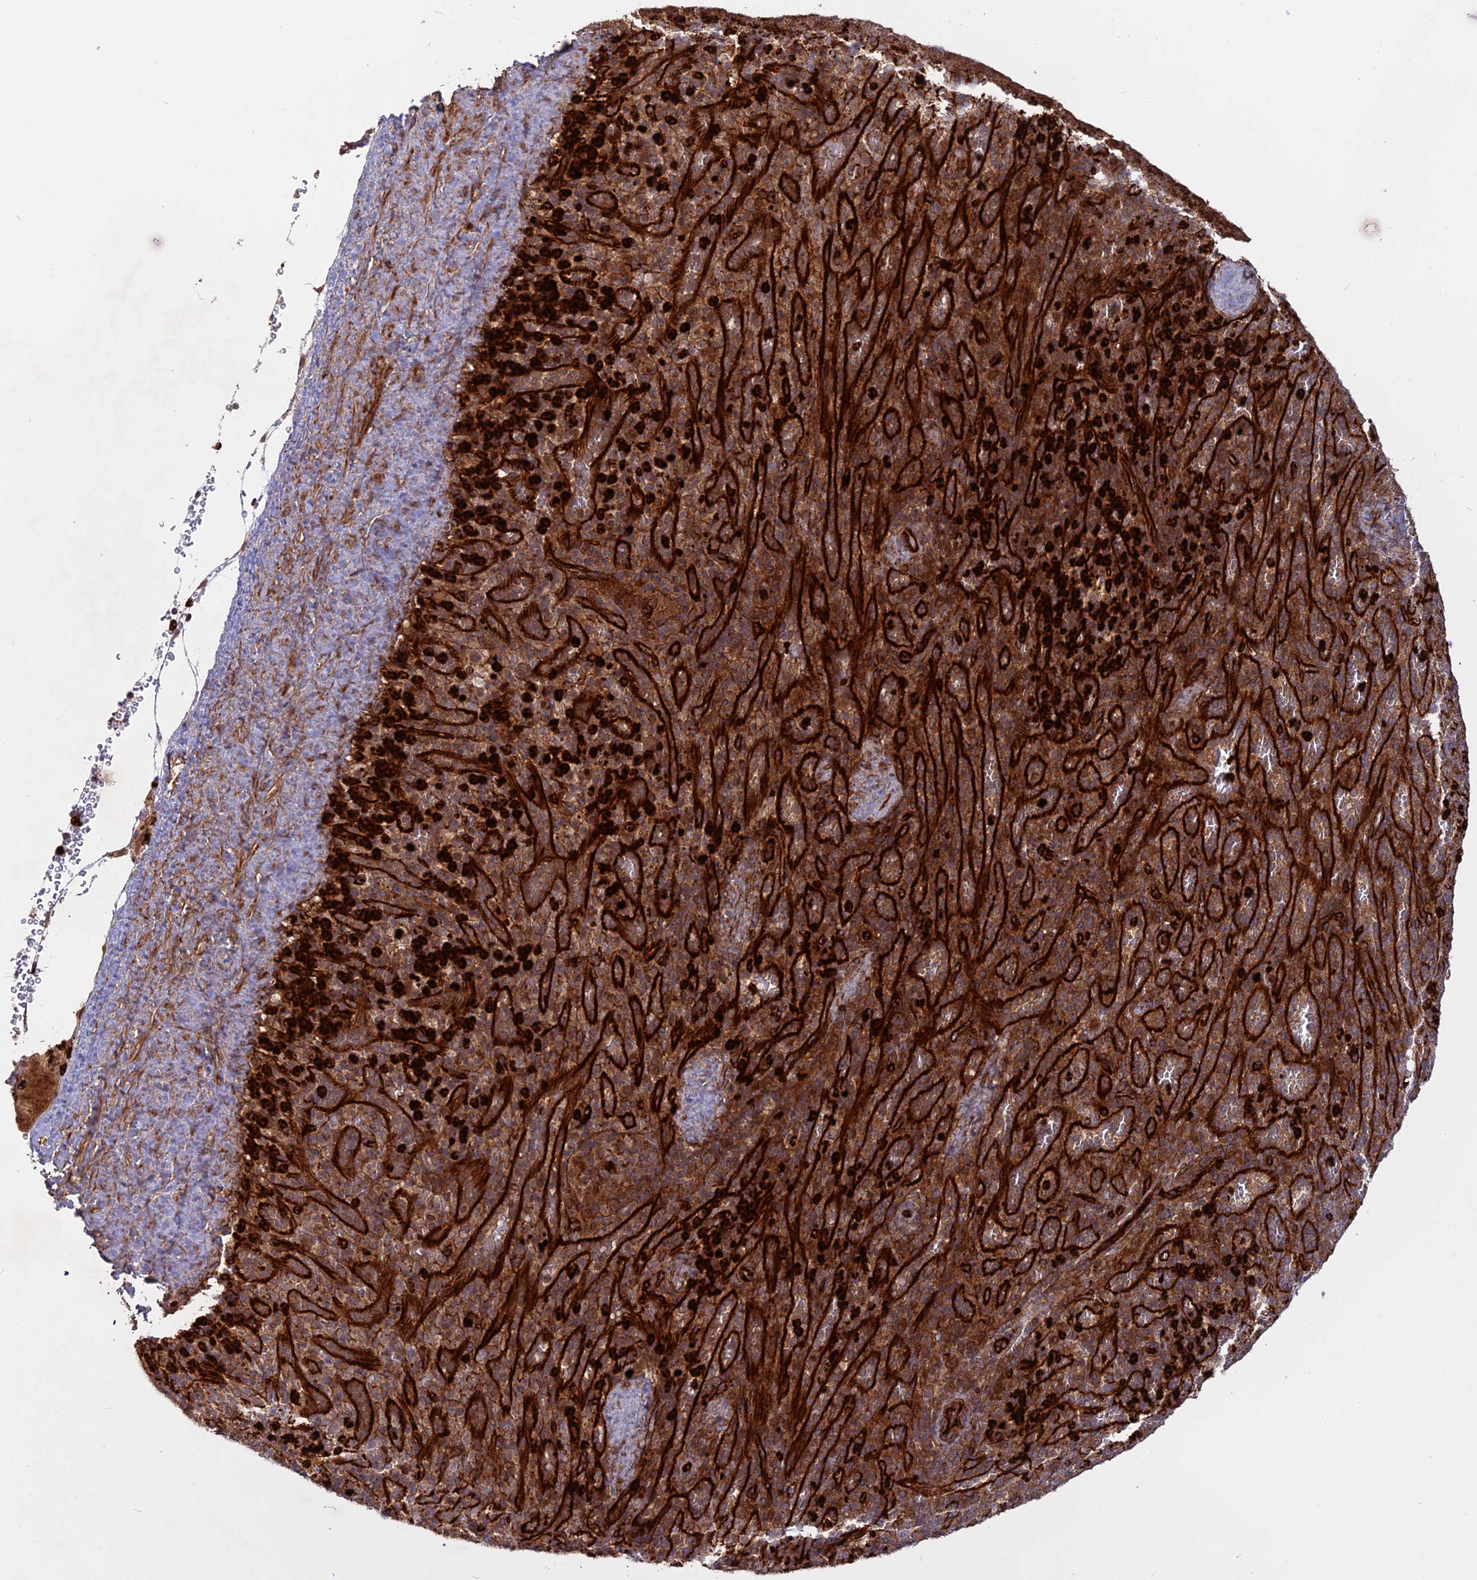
{"staining": {"intensity": "strong", "quantity": "25%-75%", "location": "cytoplasmic/membranous"}, "tissue": "spleen", "cell_type": "Cells in red pulp", "image_type": "normal", "snomed": [{"axis": "morphology", "description": "Normal tissue, NOS"}, {"axis": "topography", "description": "Spleen"}], "caption": "Immunohistochemical staining of normal spleen exhibits 25%-75% levels of strong cytoplasmic/membranous protein expression in approximately 25%-75% of cells in red pulp.", "gene": "PHLDB3", "patient": {"sex": "female", "age": 21}}